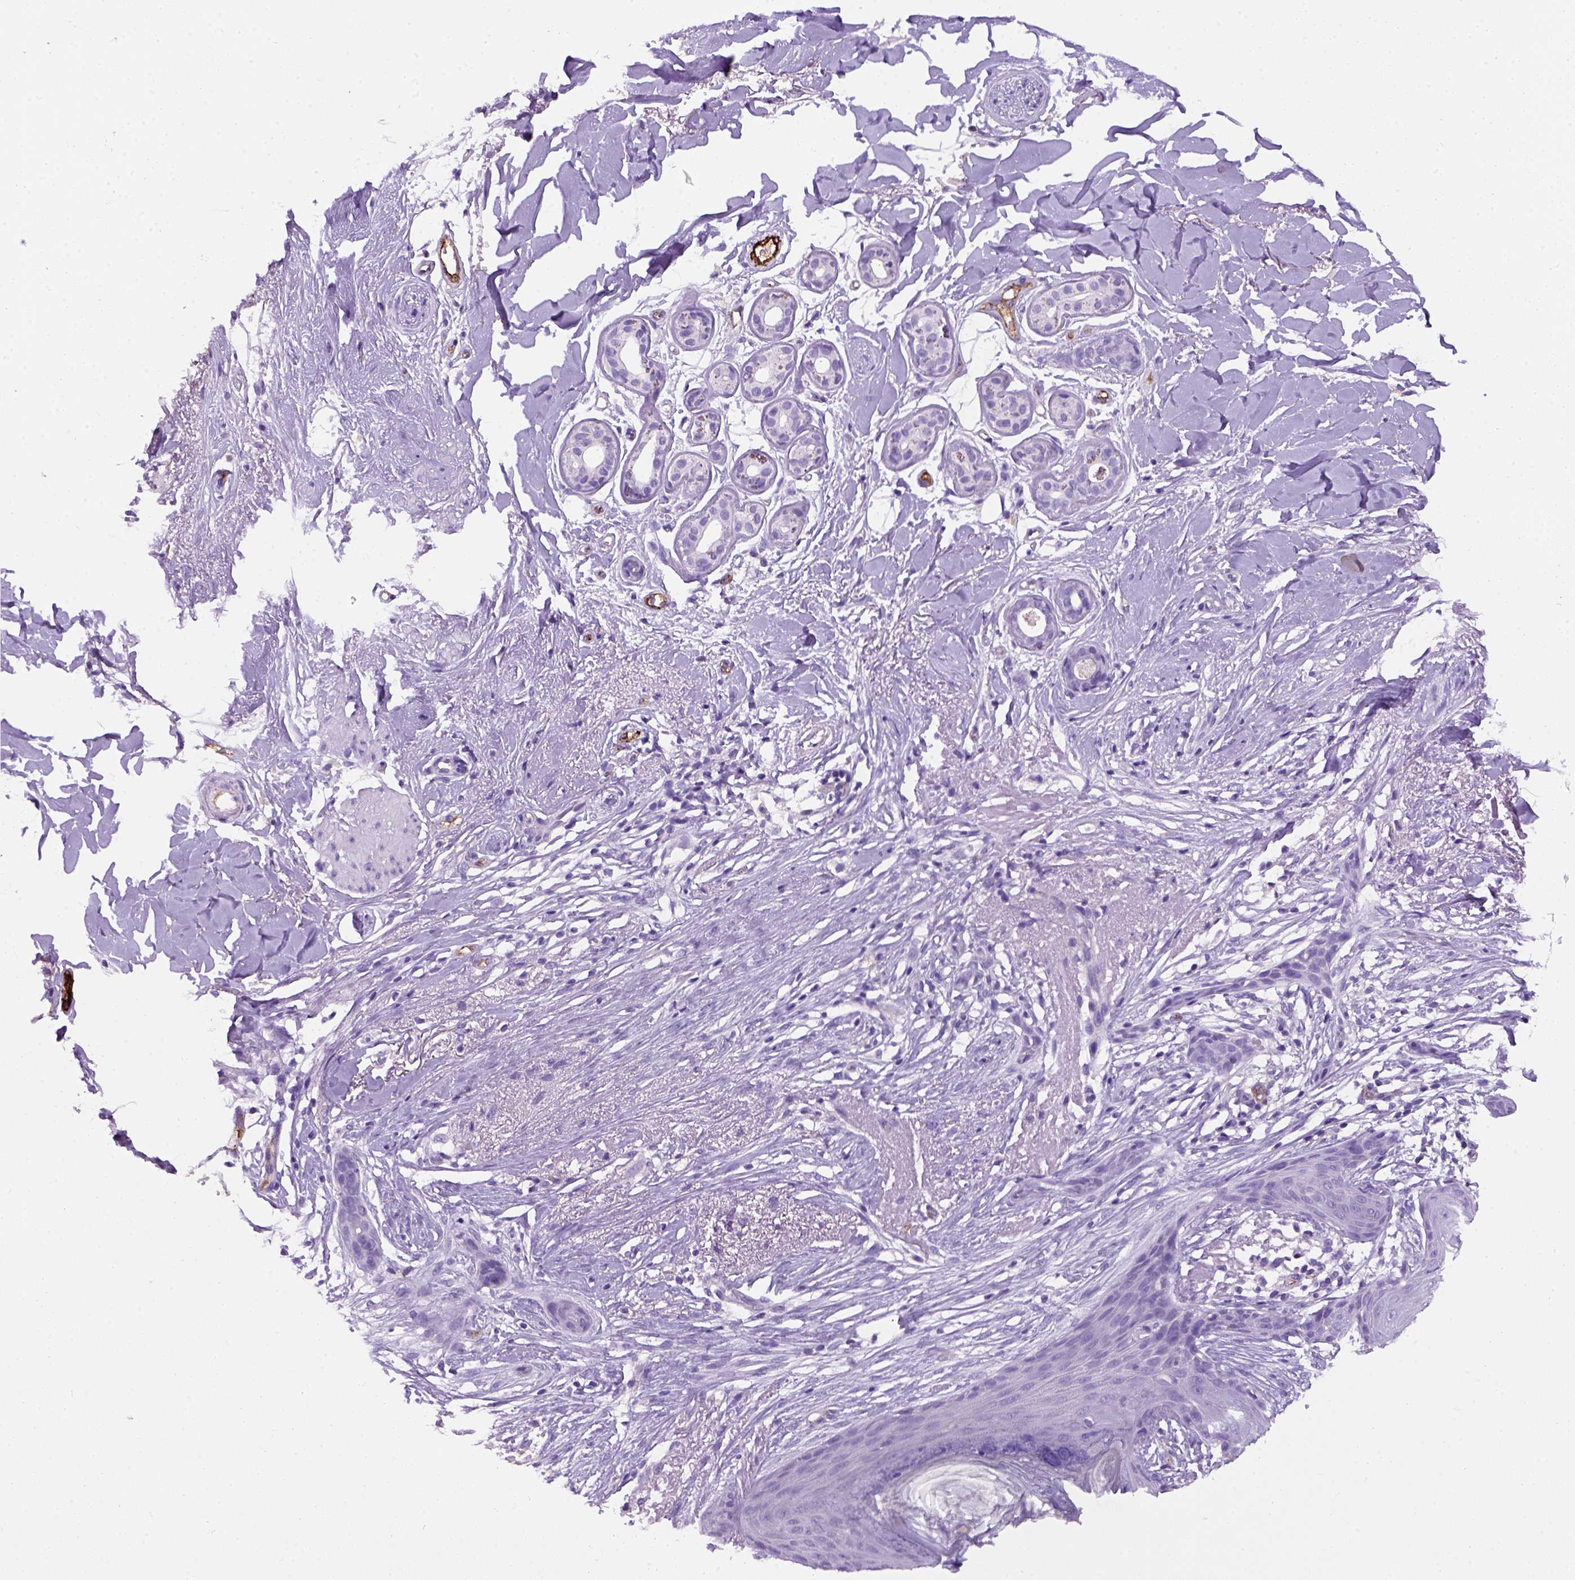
{"staining": {"intensity": "negative", "quantity": "none", "location": "none"}, "tissue": "skin cancer", "cell_type": "Tumor cells", "image_type": "cancer", "snomed": [{"axis": "morphology", "description": "Normal tissue, NOS"}, {"axis": "morphology", "description": "Basal cell carcinoma"}, {"axis": "topography", "description": "Skin"}], "caption": "DAB immunohistochemical staining of human basal cell carcinoma (skin) displays no significant staining in tumor cells.", "gene": "VWF", "patient": {"sex": "male", "age": 84}}